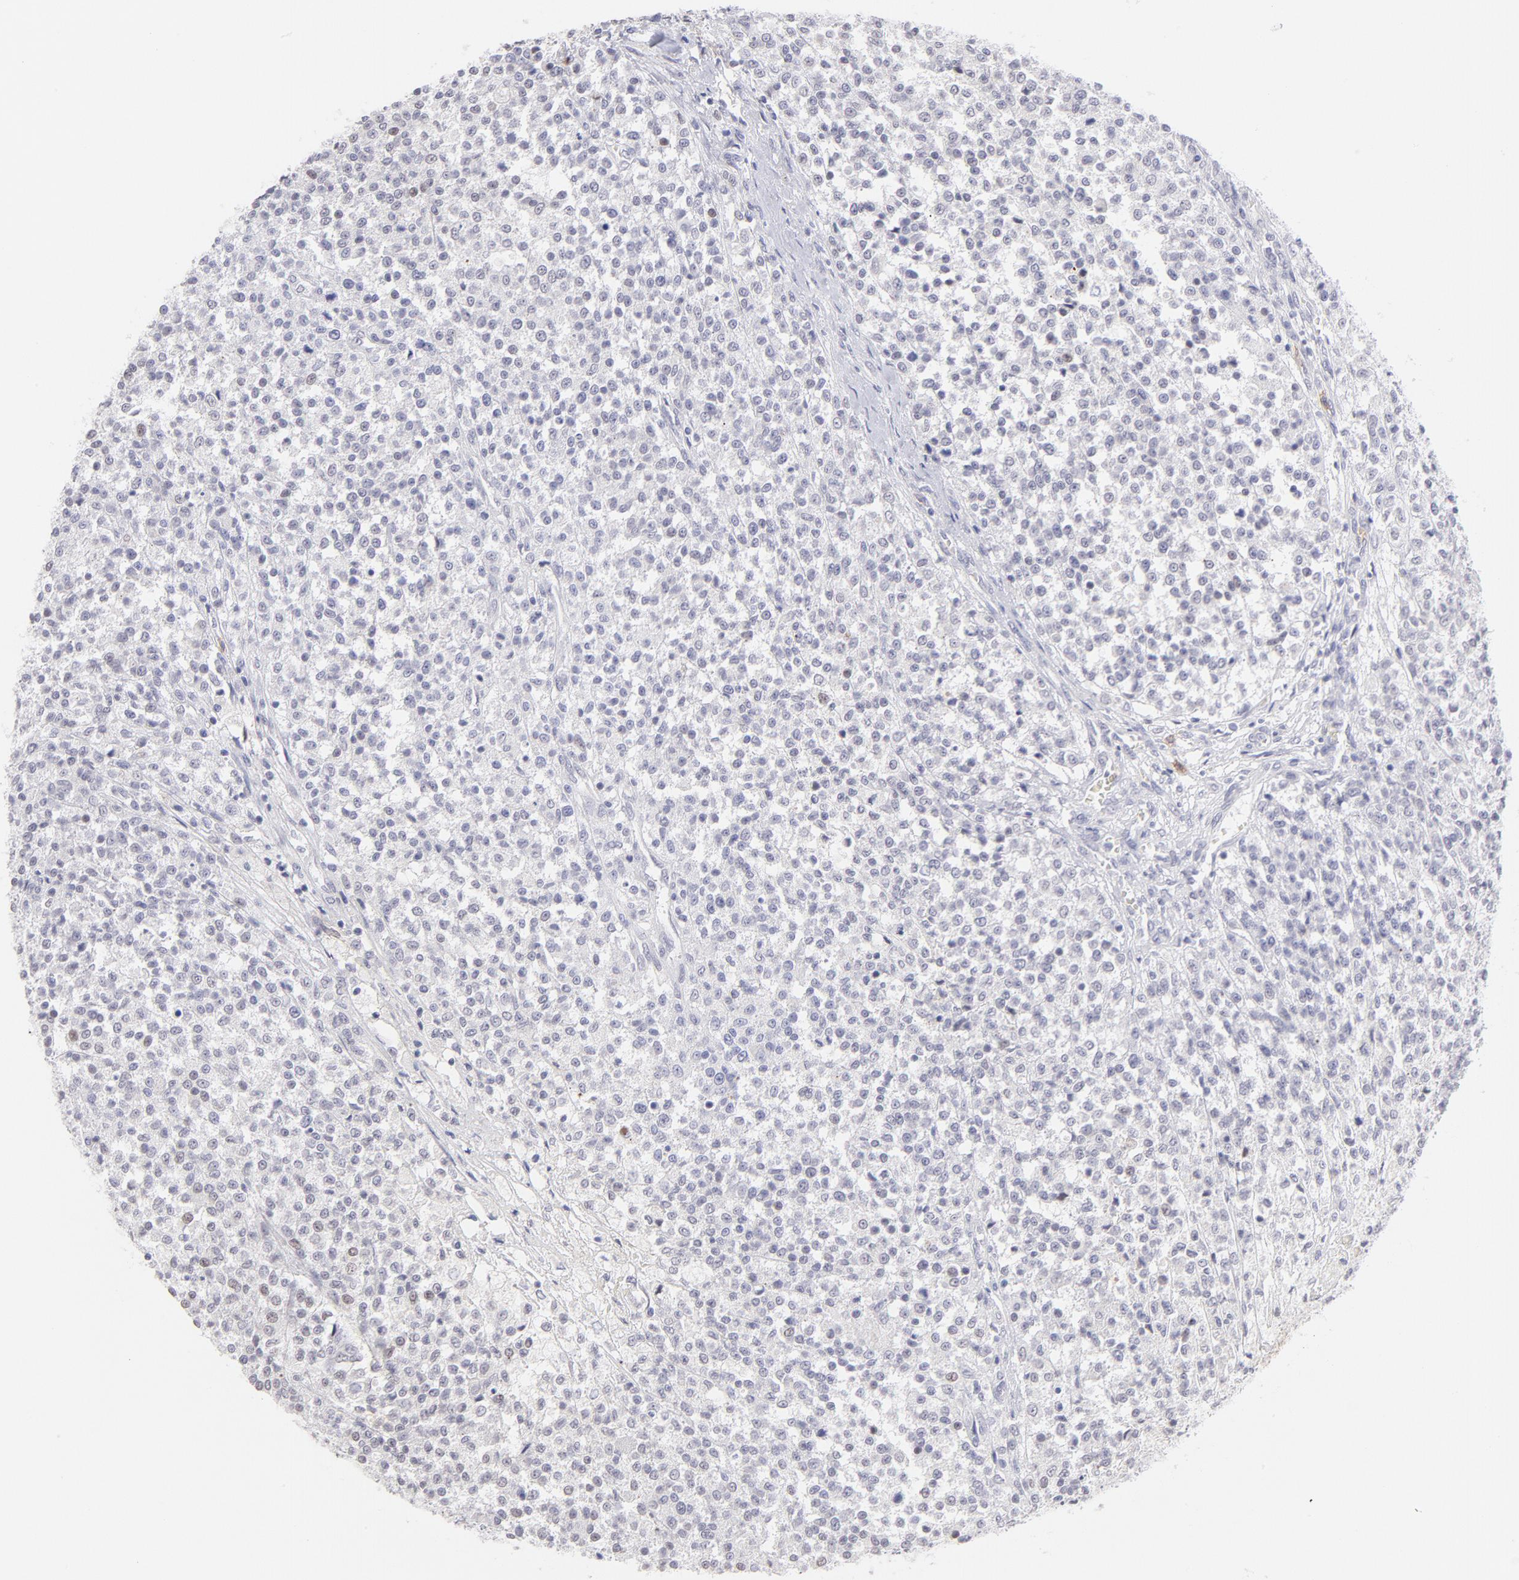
{"staining": {"intensity": "negative", "quantity": "none", "location": "none"}, "tissue": "testis cancer", "cell_type": "Tumor cells", "image_type": "cancer", "snomed": [{"axis": "morphology", "description": "Seminoma, NOS"}, {"axis": "topography", "description": "Testis"}], "caption": "A micrograph of human testis cancer is negative for staining in tumor cells. The staining was performed using DAB to visualize the protein expression in brown, while the nuclei were stained in blue with hematoxylin (Magnification: 20x).", "gene": "LTB4R", "patient": {"sex": "male", "age": 59}}